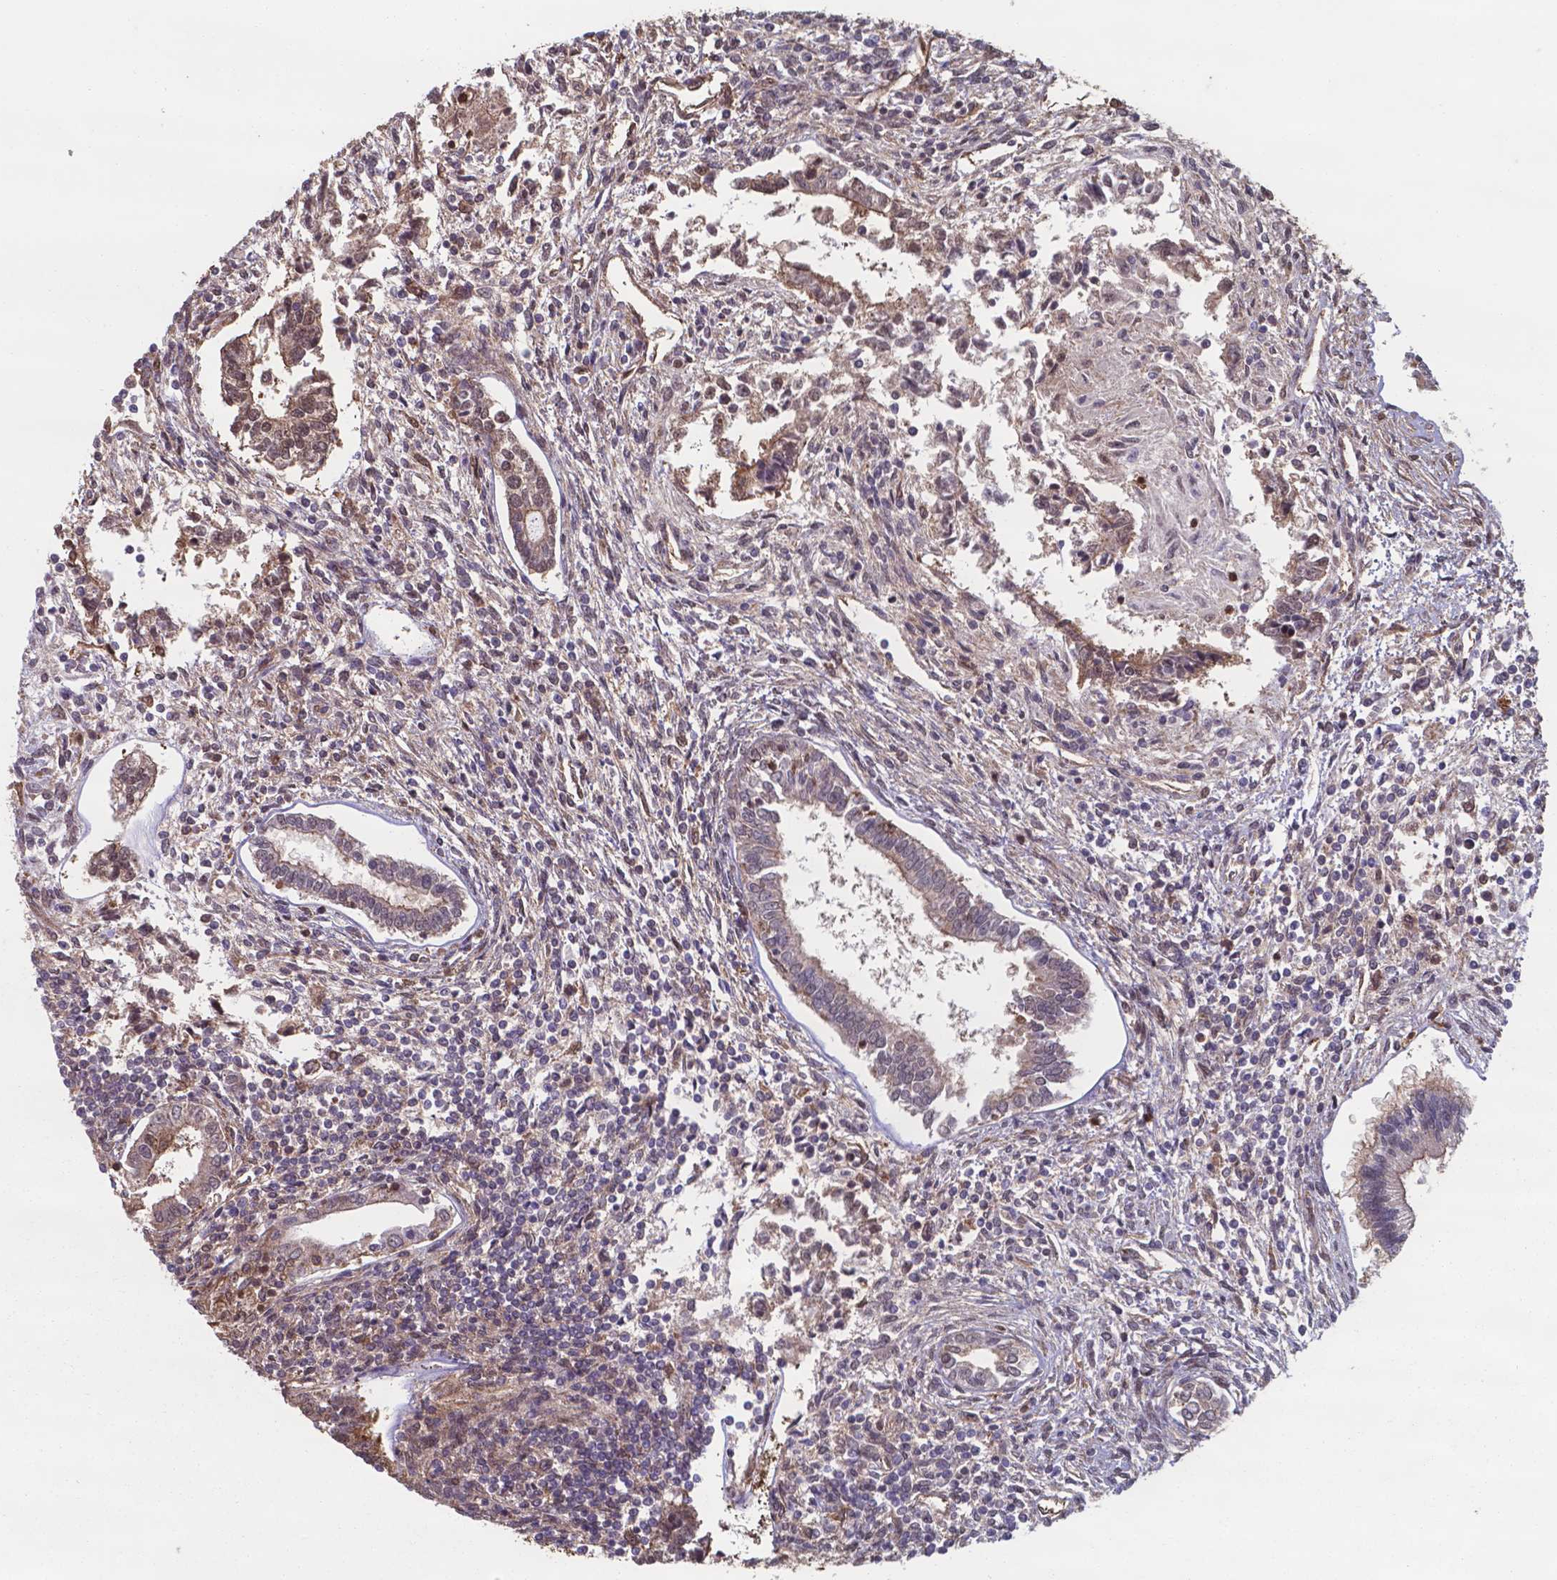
{"staining": {"intensity": "weak", "quantity": "<25%", "location": "nuclear"}, "tissue": "testis cancer", "cell_type": "Tumor cells", "image_type": "cancer", "snomed": [{"axis": "morphology", "description": "Carcinoma, Embryonal, NOS"}, {"axis": "topography", "description": "Testis"}], "caption": "Immunohistochemical staining of human testis embryonal carcinoma shows no significant staining in tumor cells. Brightfield microscopy of immunohistochemistry (IHC) stained with DAB (brown) and hematoxylin (blue), captured at high magnification.", "gene": "CHP2", "patient": {"sex": "male", "age": 37}}